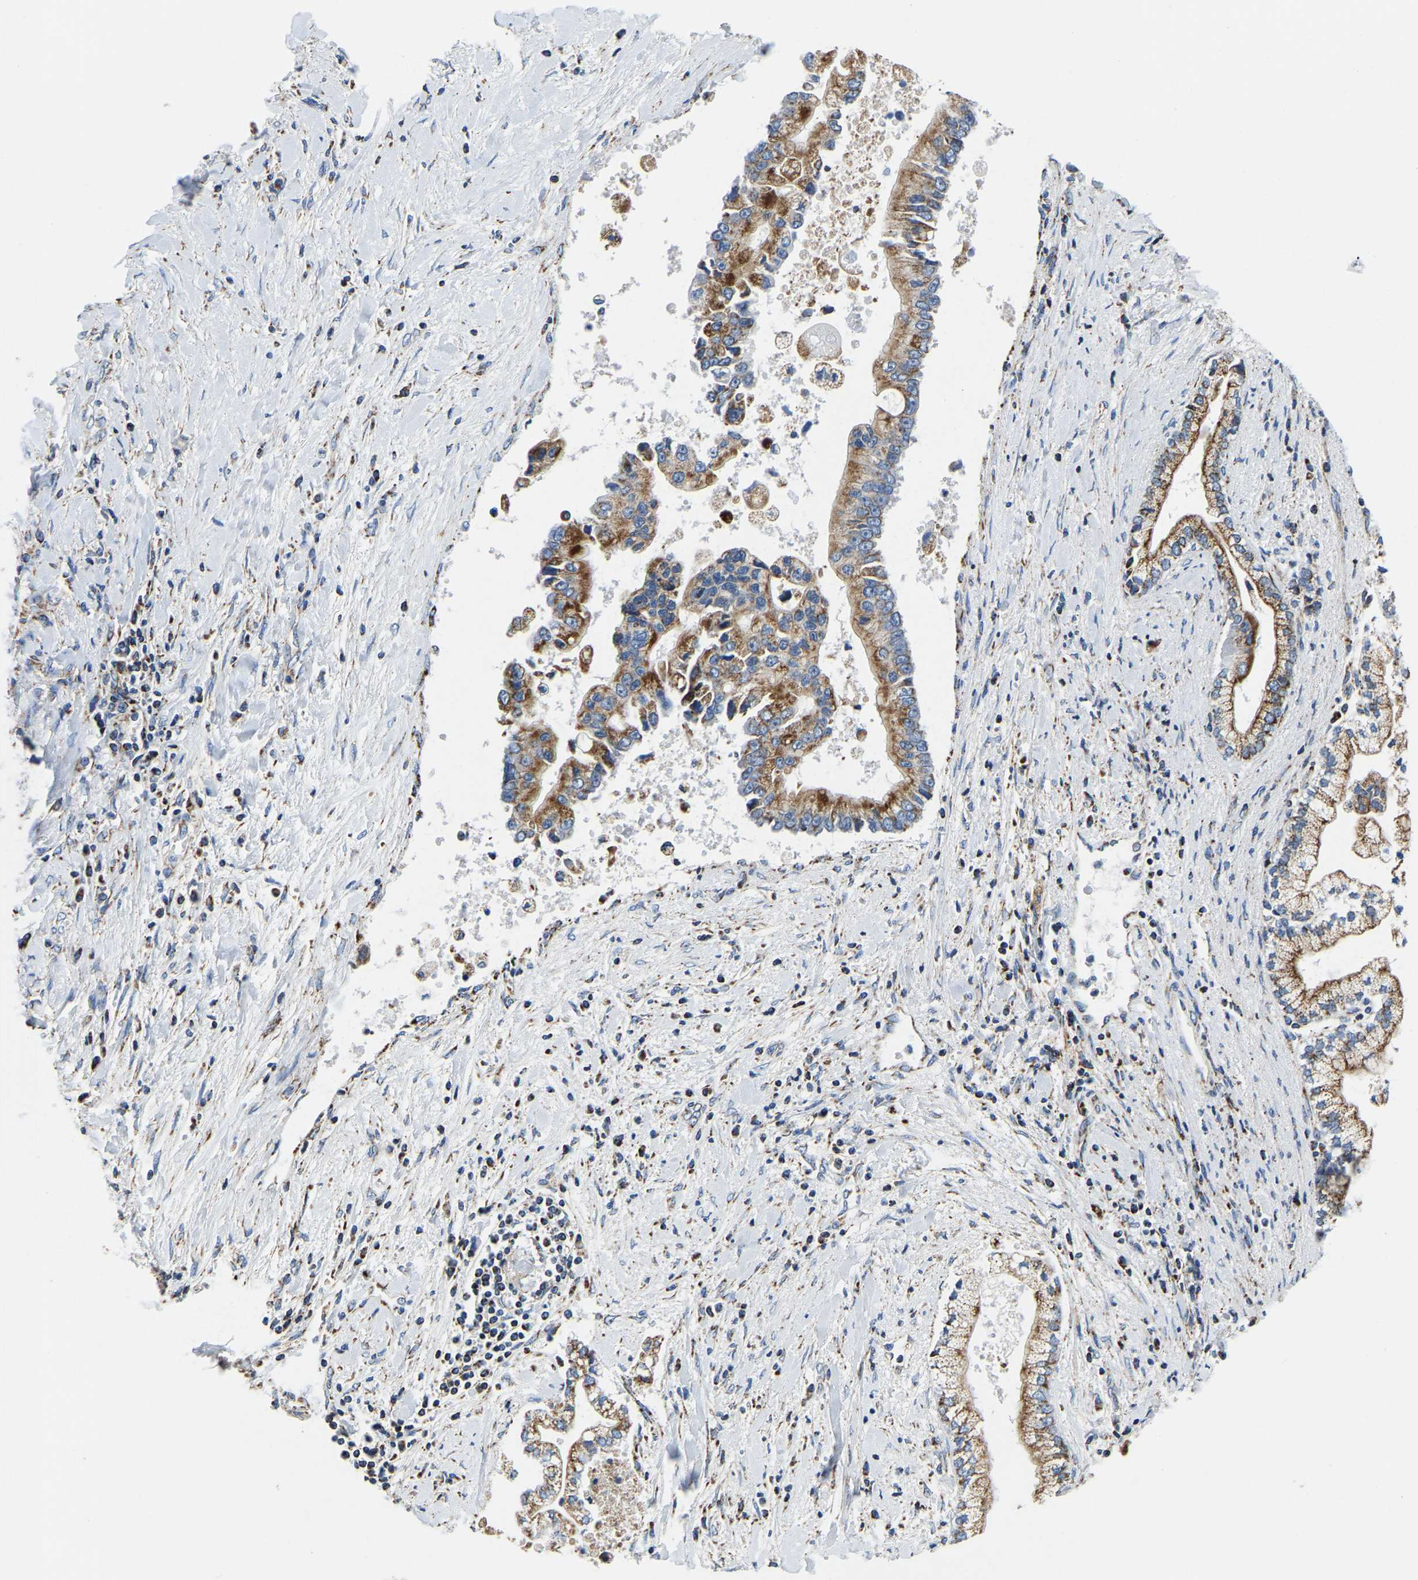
{"staining": {"intensity": "moderate", "quantity": ">75%", "location": "cytoplasmic/membranous"}, "tissue": "liver cancer", "cell_type": "Tumor cells", "image_type": "cancer", "snomed": [{"axis": "morphology", "description": "Cholangiocarcinoma"}, {"axis": "topography", "description": "Liver"}], "caption": "This is an image of IHC staining of liver cancer (cholangiocarcinoma), which shows moderate positivity in the cytoplasmic/membranous of tumor cells.", "gene": "SFXN1", "patient": {"sex": "male", "age": 50}}